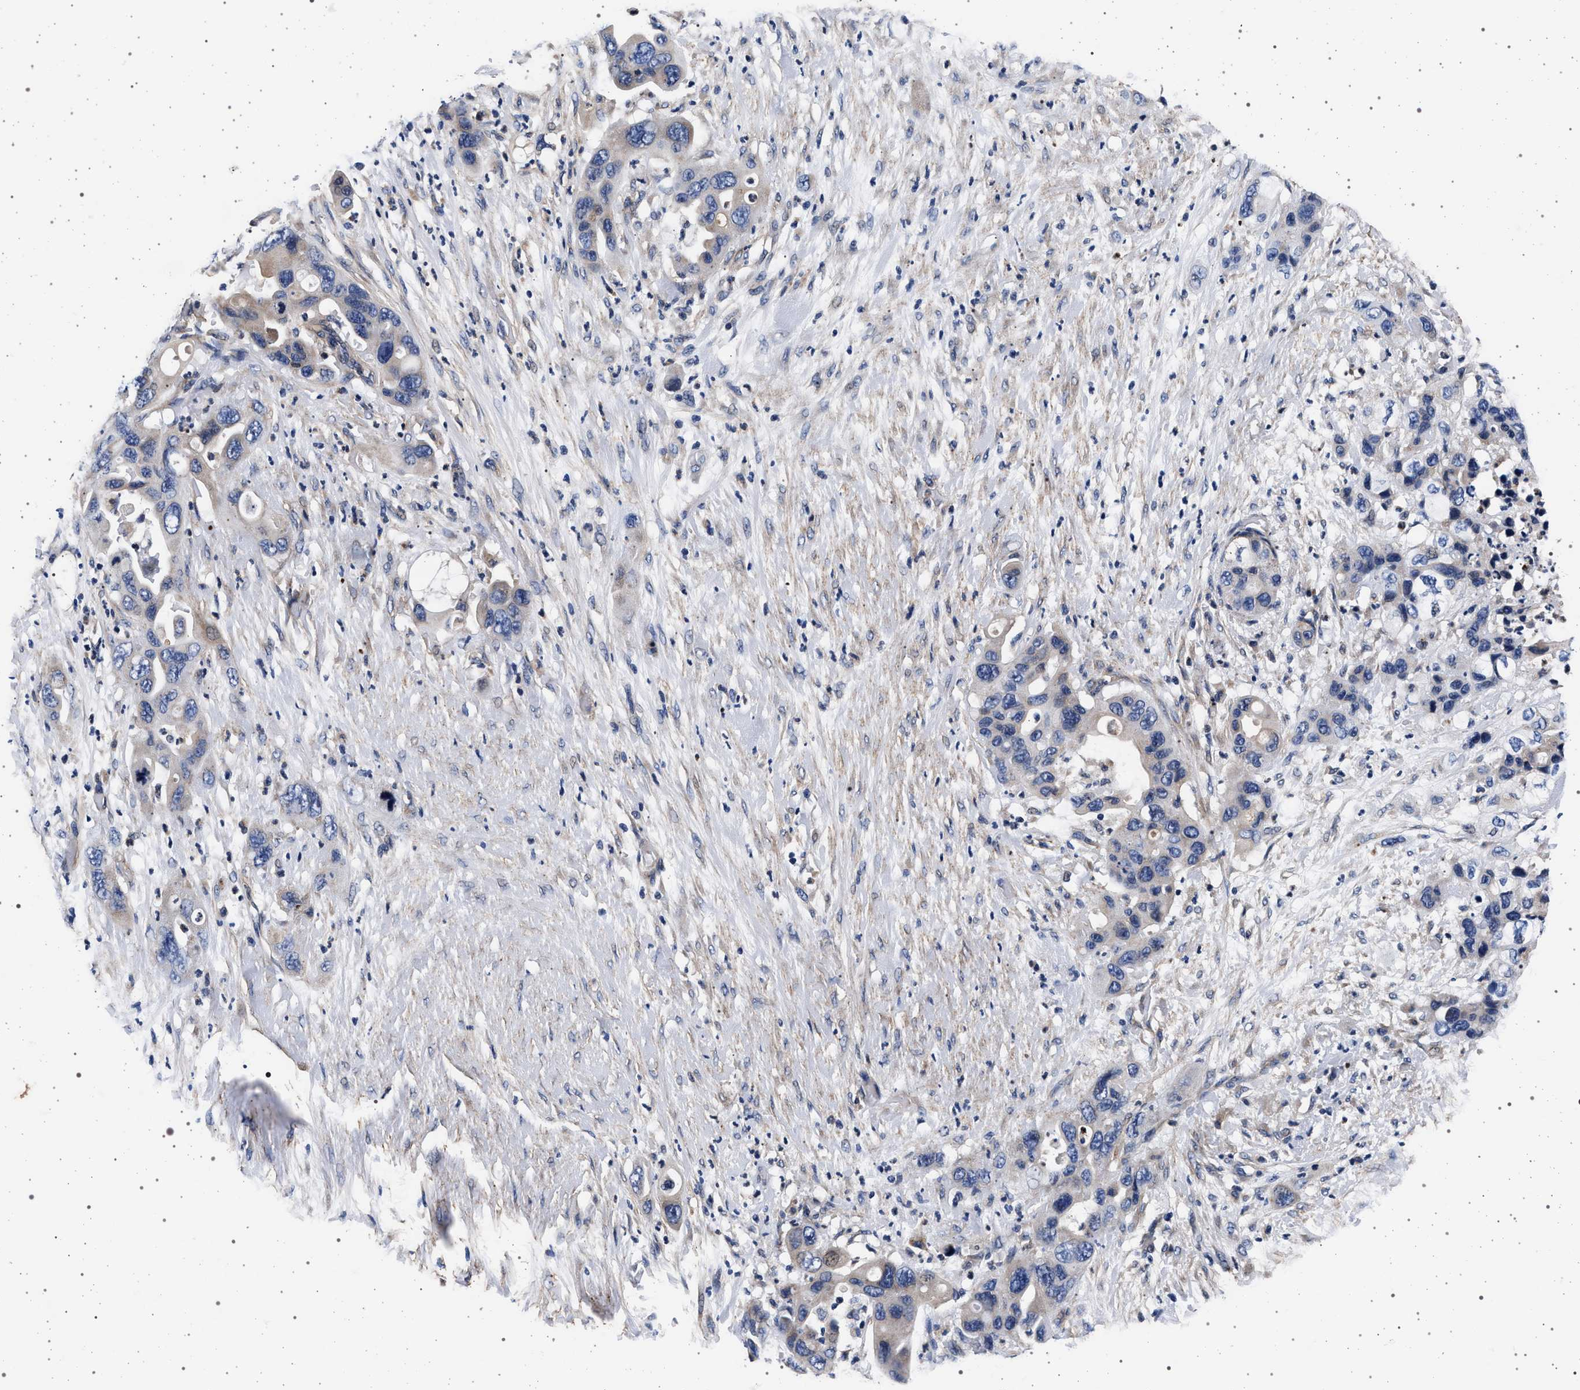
{"staining": {"intensity": "negative", "quantity": "none", "location": "none"}, "tissue": "pancreatic cancer", "cell_type": "Tumor cells", "image_type": "cancer", "snomed": [{"axis": "morphology", "description": "Adenocarcinoma, NOS"}, {"axis": "topography", "description": "Pancreas"}], "caption": "IHC of pancreatic cancer demonstrates no expression in tumor cells.", "gene": "KCNK6", "patient": {"sex": "female", "age": 71}}